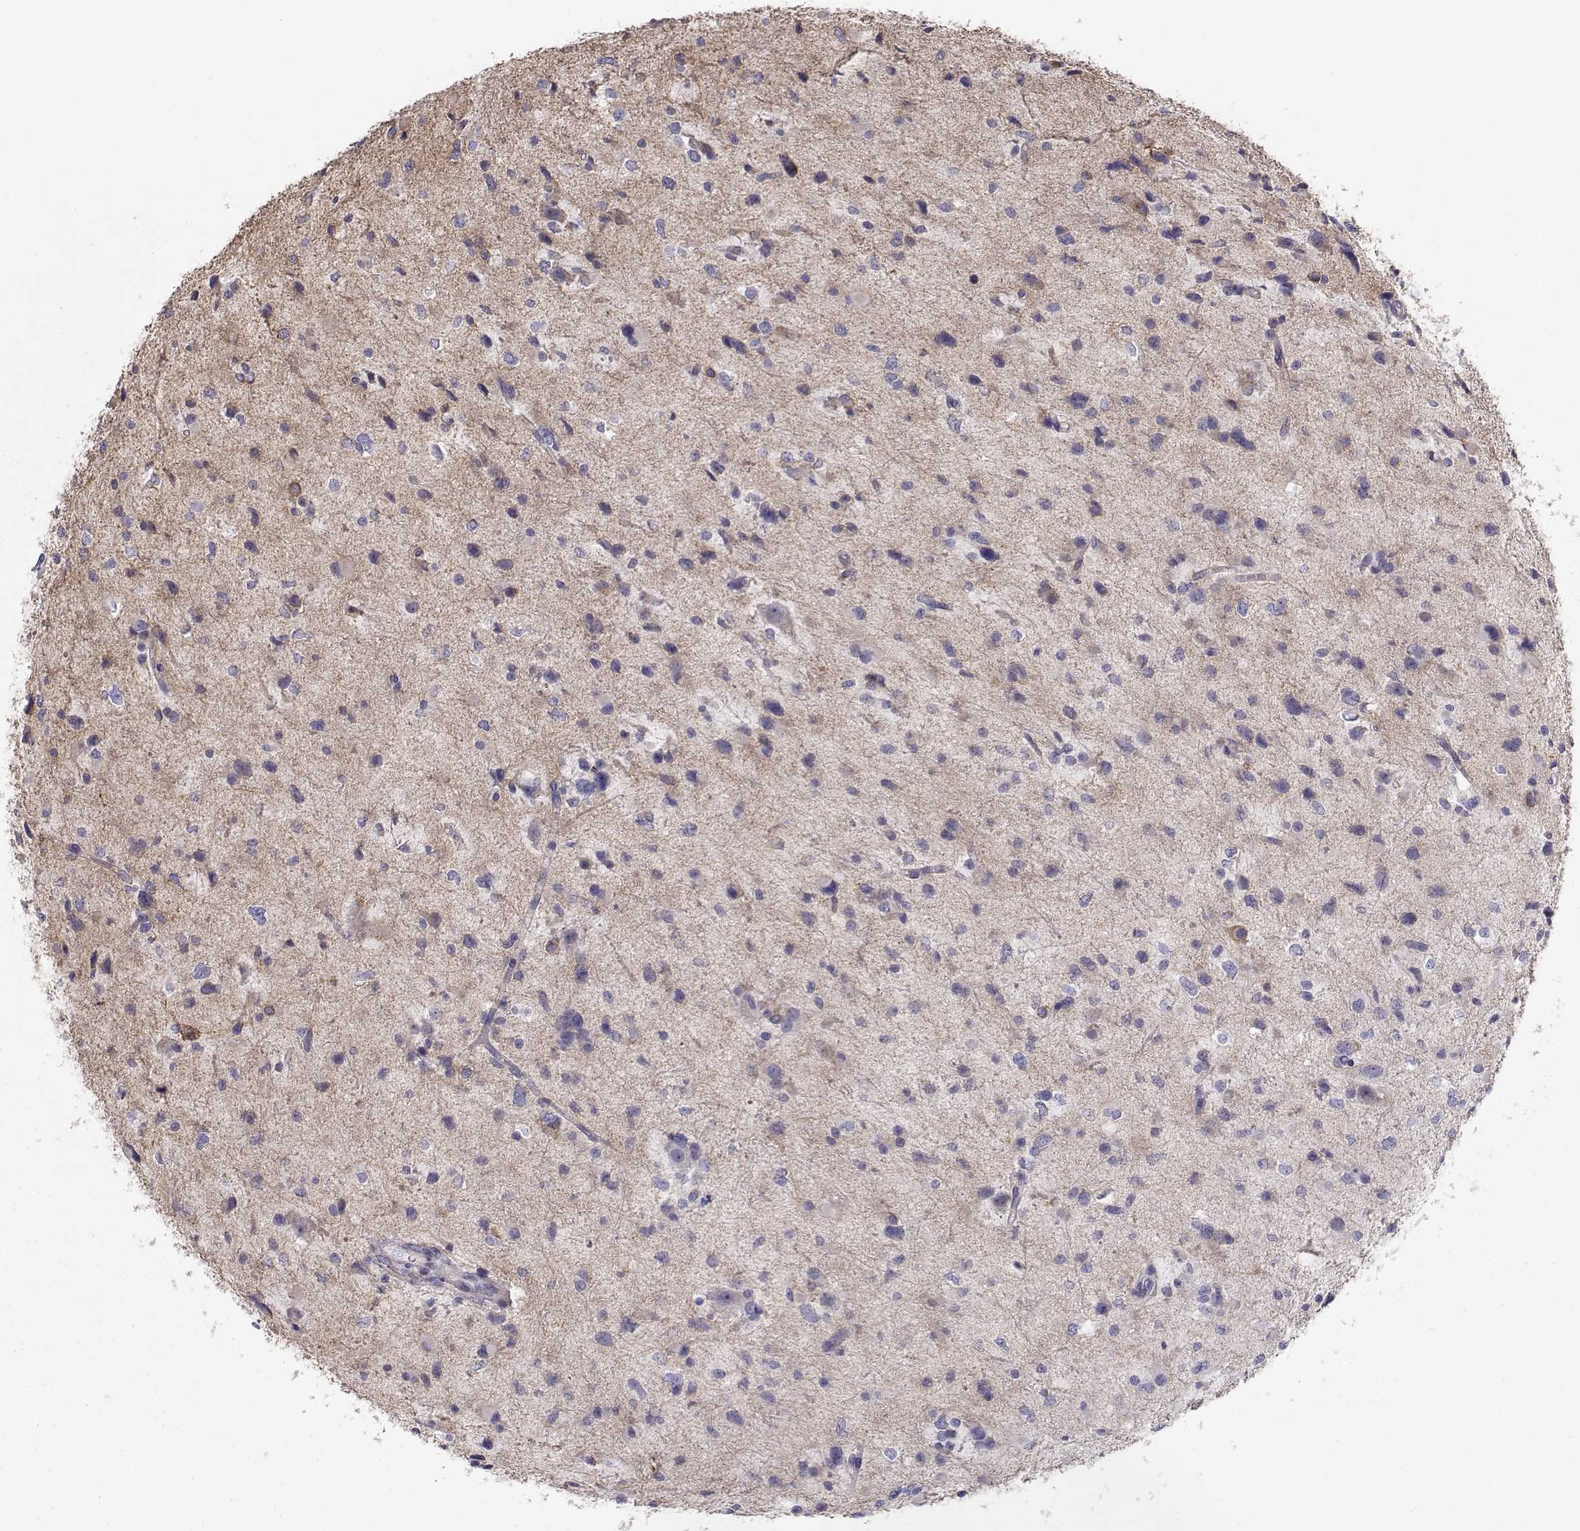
{"staining": {"intensity": "negative", "quantity": "none", "location": "none"}, "tissue": "glioma", "cell_type": "Tumor cells", "image_type": "cancer", "snomed": [{"axis": "morphology", "description": "Glioma, malignant, Low grade"}, {"axis": "topography", "description": "Brain"}], "caption": "Tumor cells are negative for brown protein staining in glioma.", "gene": "NCAM2", "patient": {"sex": "female", "age": 32}}